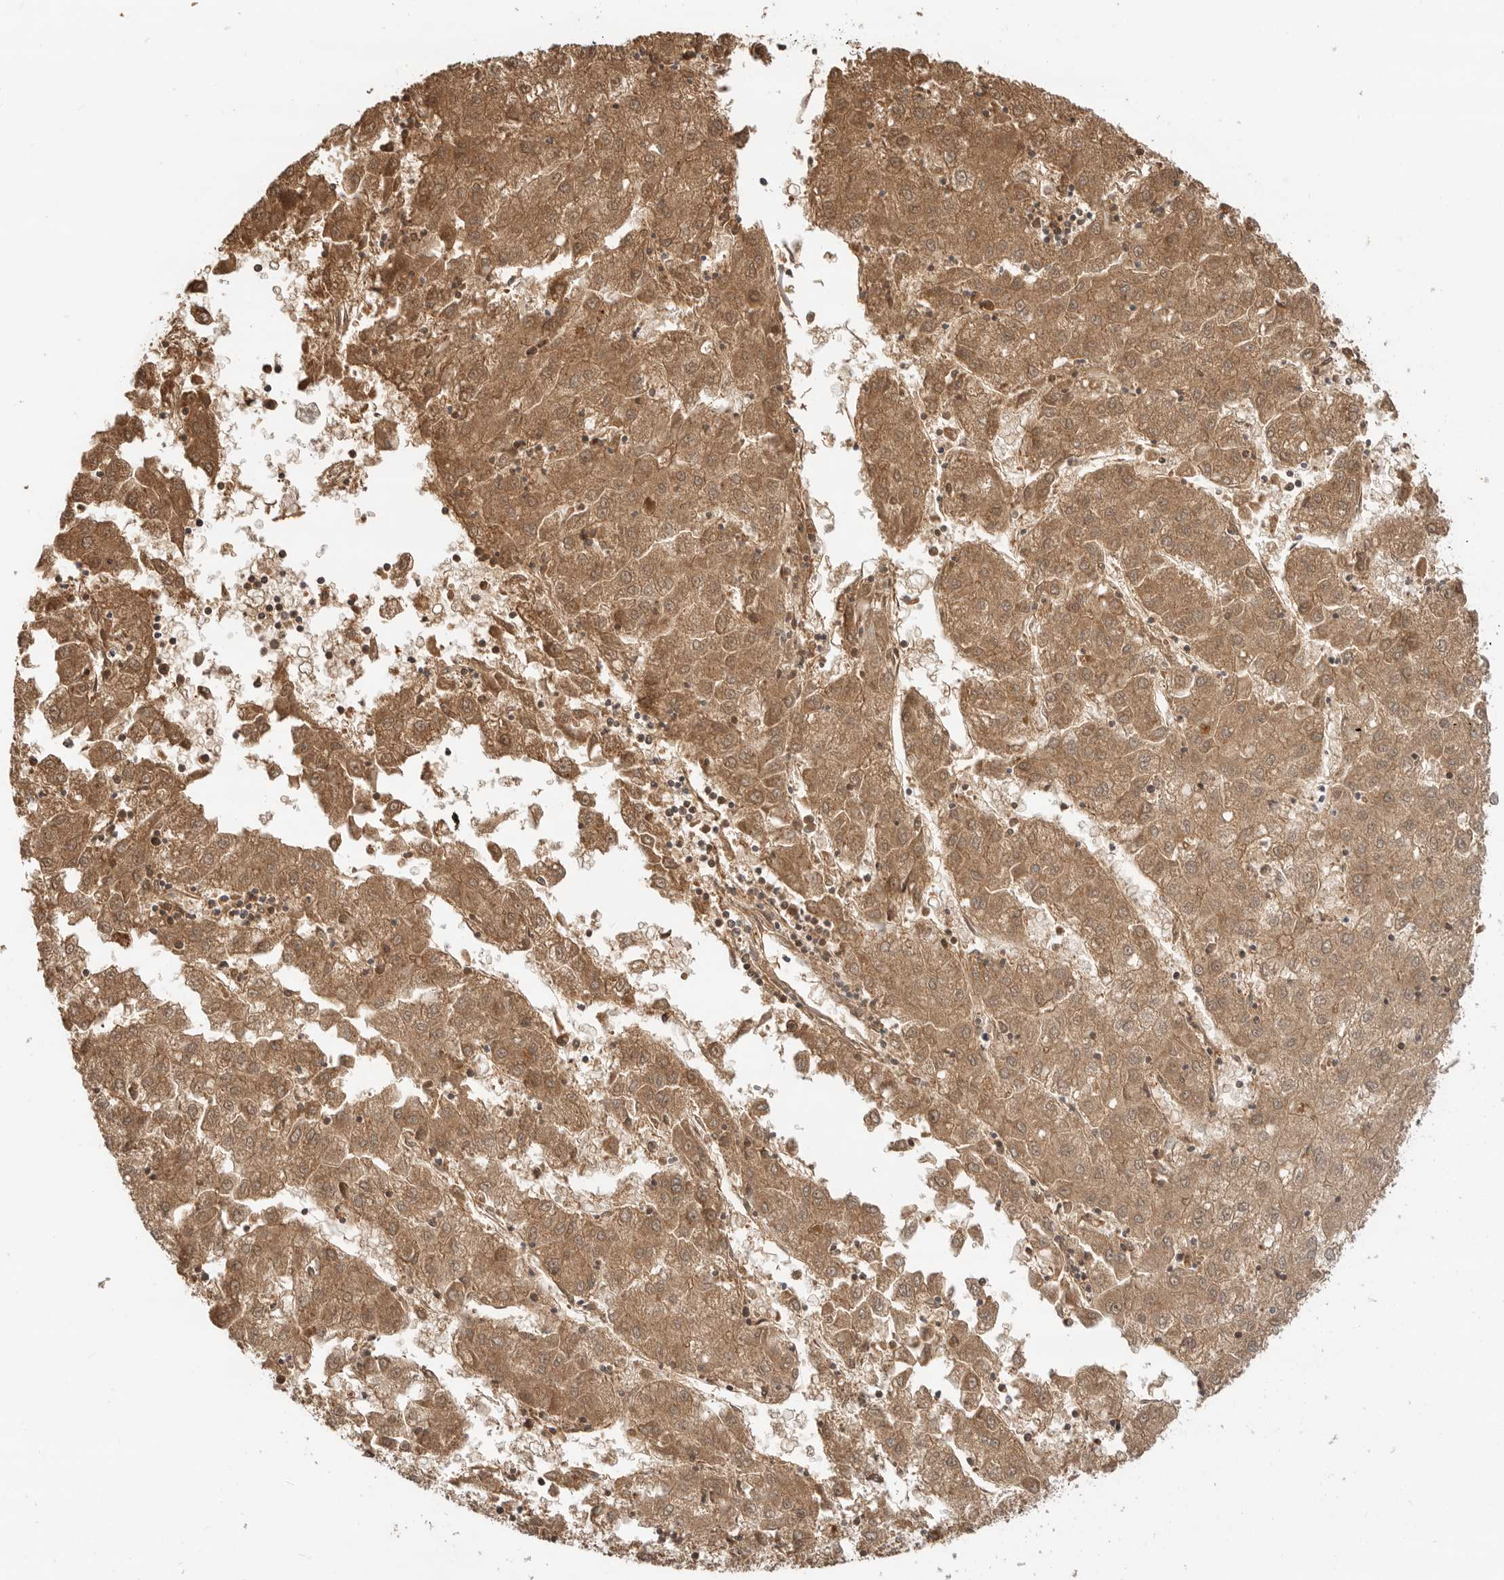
{"staining": {"intensity": "moderate", "quantity": ">75%", "location": "cytoplasmic/membranous"}, "tissue": "liver cancer", "cell_type": "Tumor cells", "image_type": "cancer", "snomed": [{"axis": "morphology", "description": "Carcinoma, Hepatocellular, NOS"}, {"axis": "topography", "description": "Liver"}], "caption": "Brown immunohistochemical staining in liver cancer demonstrates moderate cytoplasmic/membranous staining in approximately >75% of tumor cells.", "gene": "CLDN12", "patient": {"sex": "male", "age": 72}}